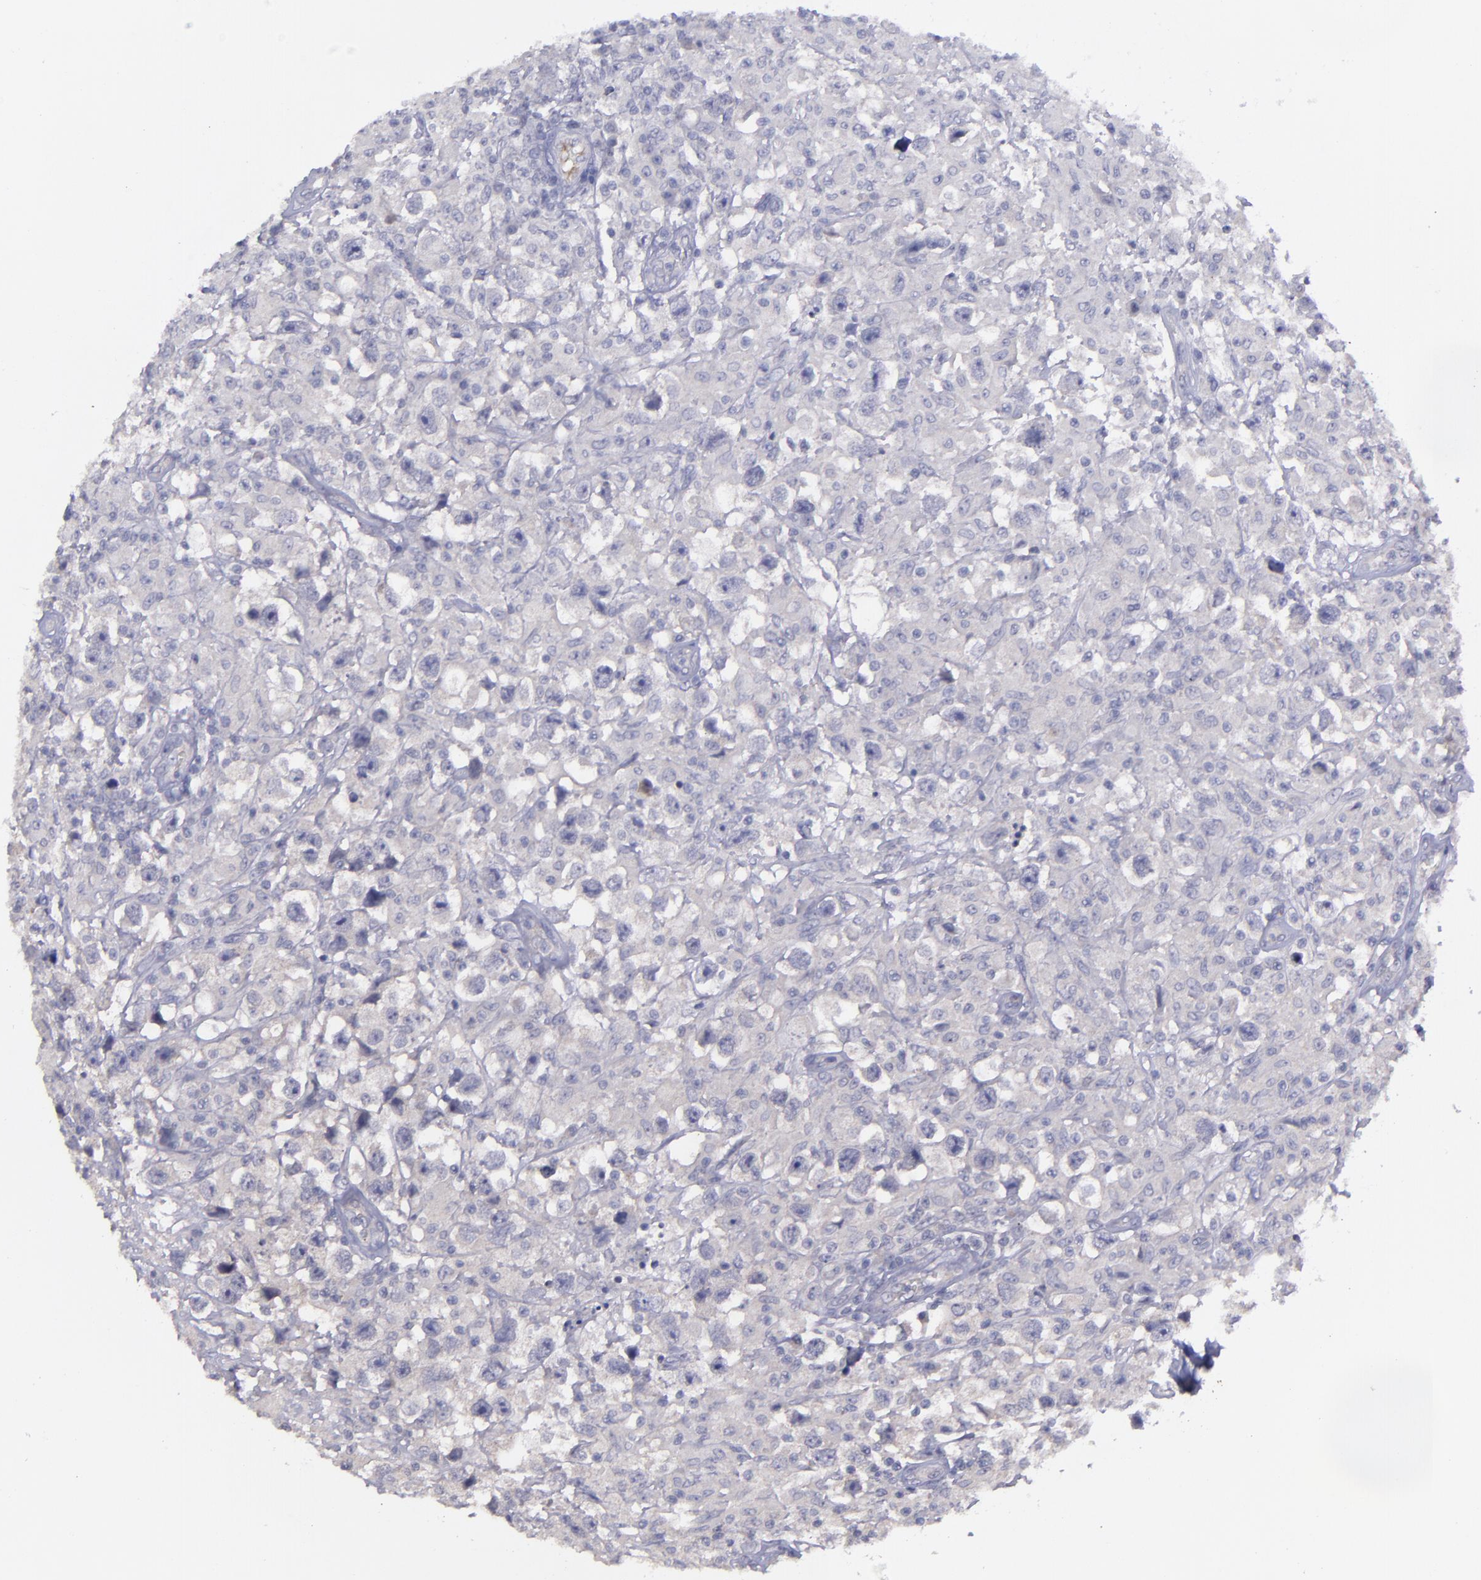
{"staining": {"intensity": "negative", "quantity": "none", "location": "none"}, "tissue": "testis cancer", "cell_type": "Tumor cells", "image_type": "cancer", "snomed": [{"axis": "morphology", "description": "Seminoma, NOS"}, {"axis": "topography", "description": "Testis"}], "caption": "IHC image of neoplastic tissue: human testis seminoma stained with DAB shows no significant protein expression in tumor cells.", "gene": "MASP1", "patient": {"sex": "male", "age": 34}}